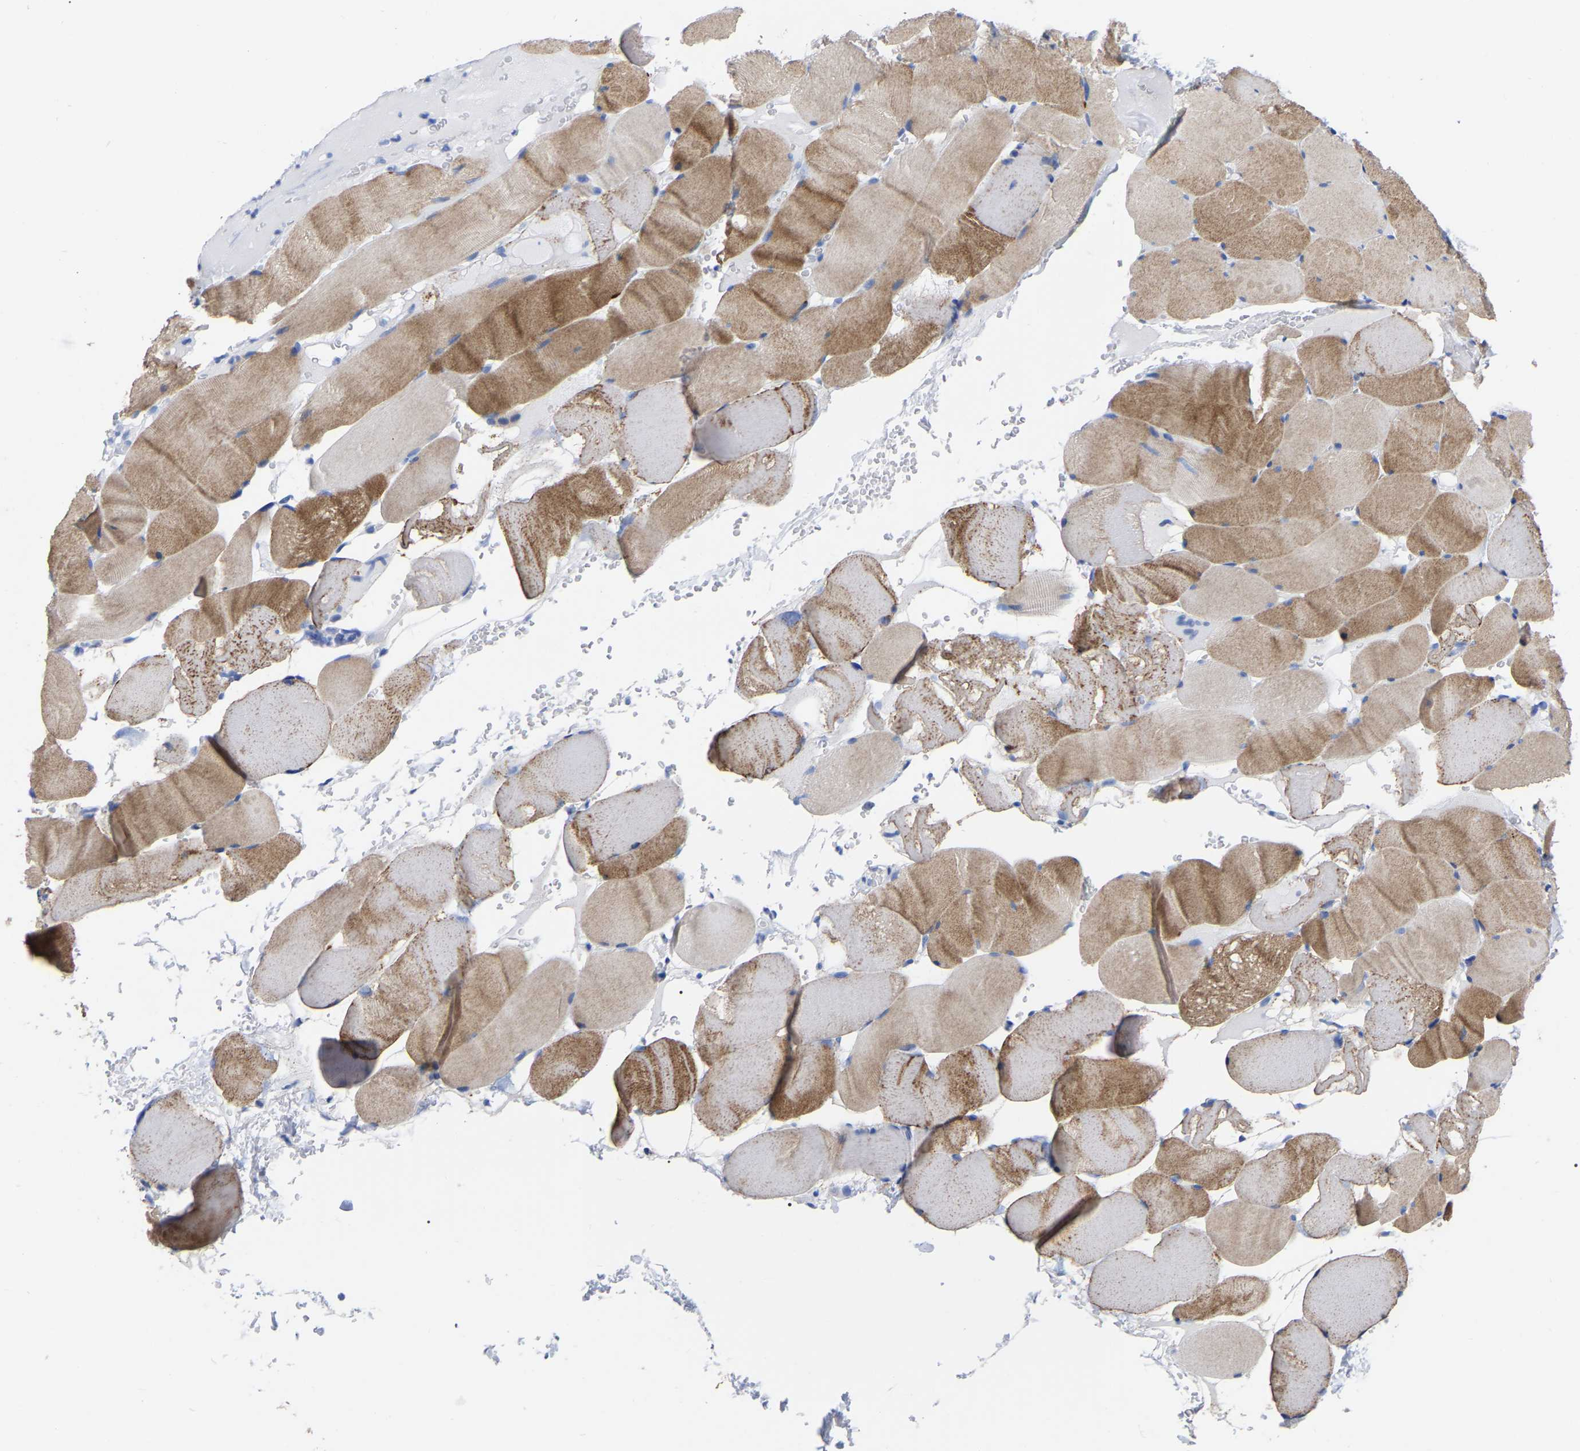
{"staining": {"intensity": "moderate", "quantity": "25%-75%", "location": "cytoplasmic/membranous"}, "tissue": "skeletal muscle", "cell_type": "Myocytes", "image_type": "normal", "snomed": [{"axis": "morphology", "description": "Normal tissue, NOS"}, {"axis": "topography", "description": "Skeletal muscle"}], "caption": "This is a micrograph of IHC staining of benign skeletal muscle, which shows moderate positivity in the cytoplasmic/membranous of myocytes.", "gene": "ANXA13", "patient": {"sex": "male", "age": 62}}